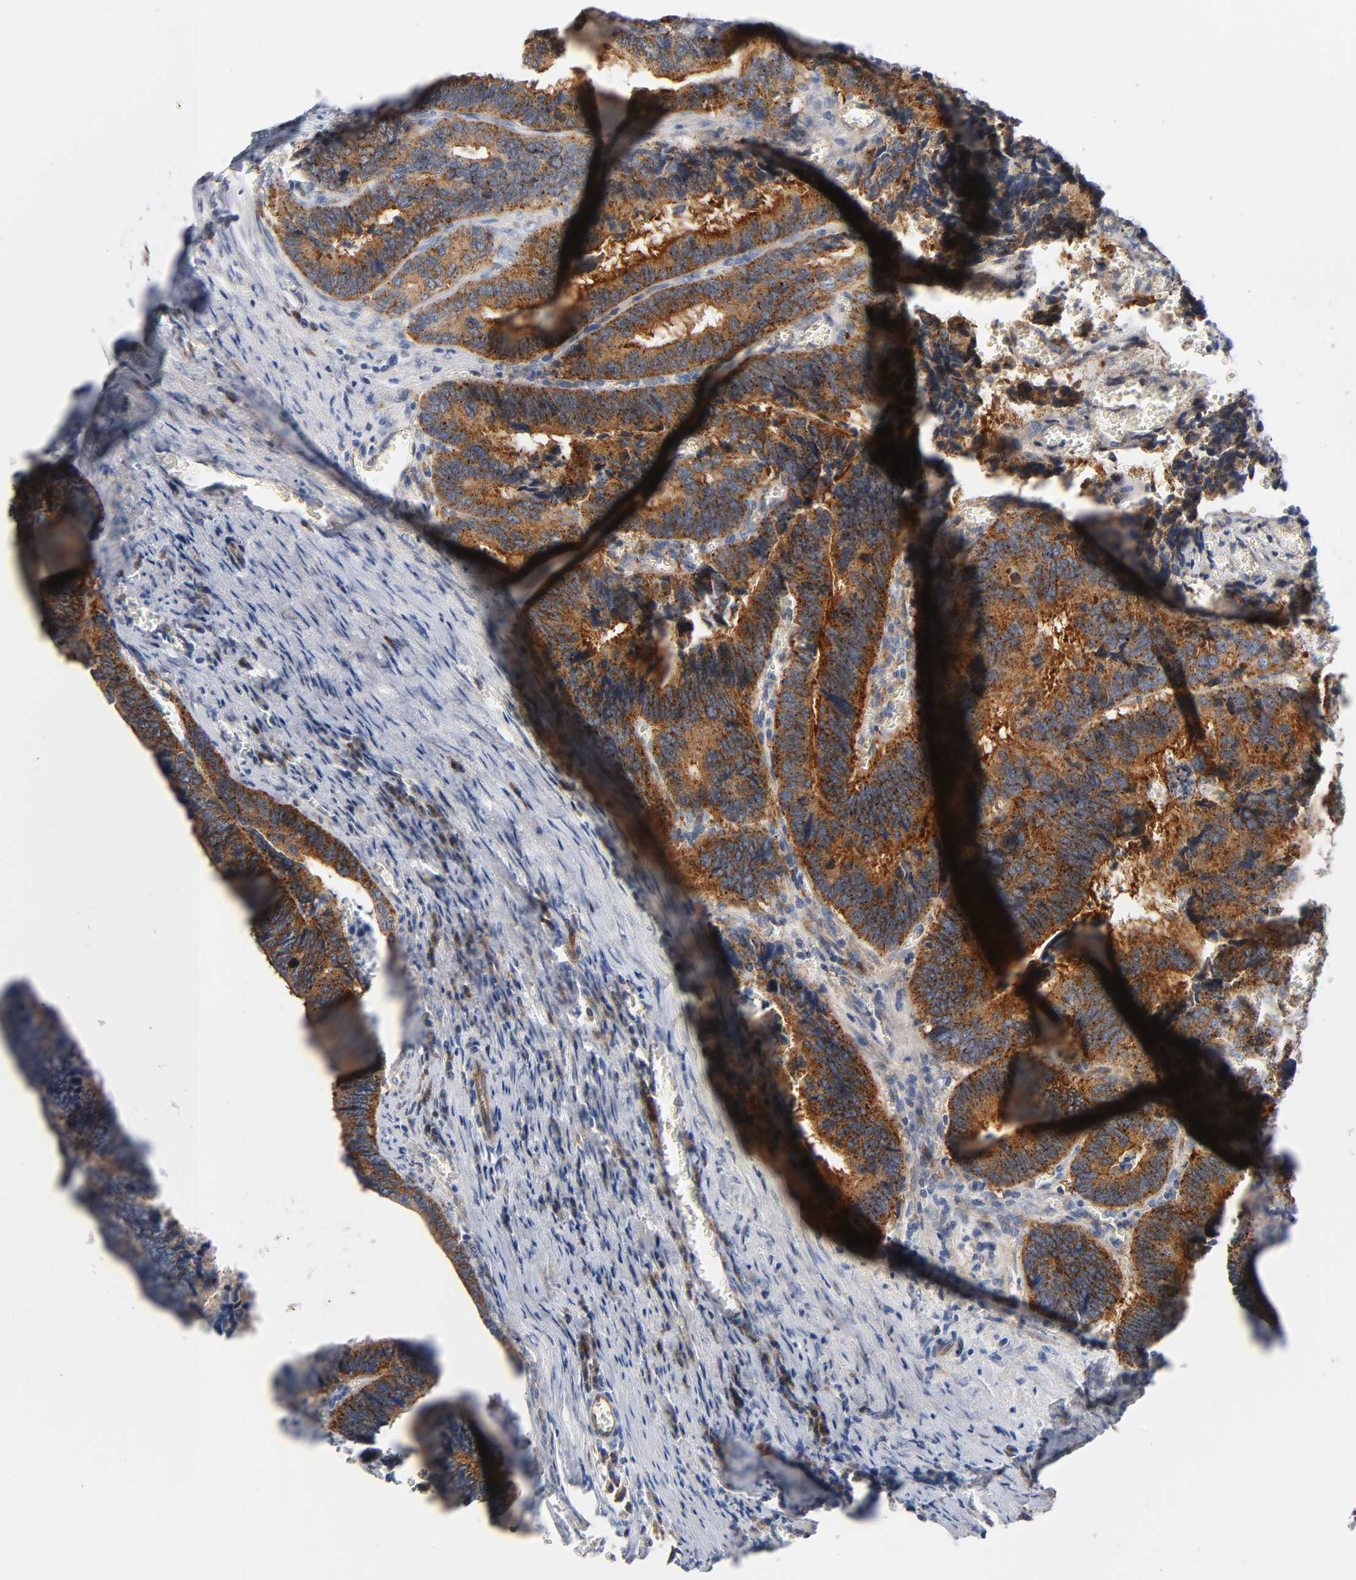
{"staining": {"intensity": "moderate", "quantity": ">75%", "location": "cytoplasmic/membranous"}, "tissue": "colorectal cancer", "cell_type": "Tumor cells", "image_type": "cancer", "snomed": [{"axis": "morphology", "description": "Adenocarcinoma, NOS"}, {"axis": "topography", "description": "Colon"}], "caption": "Immunohistochemistry (IHC) (DAB (3,3'-diaminobenzidine)) staining of human colorectal adenocarcinoma reveals moderate cytoplasmic/membranous protein staining in approximately >75% of tumor cells.", "gene": "CD2AP", "patient": {"sex": "male", "age": 72}}